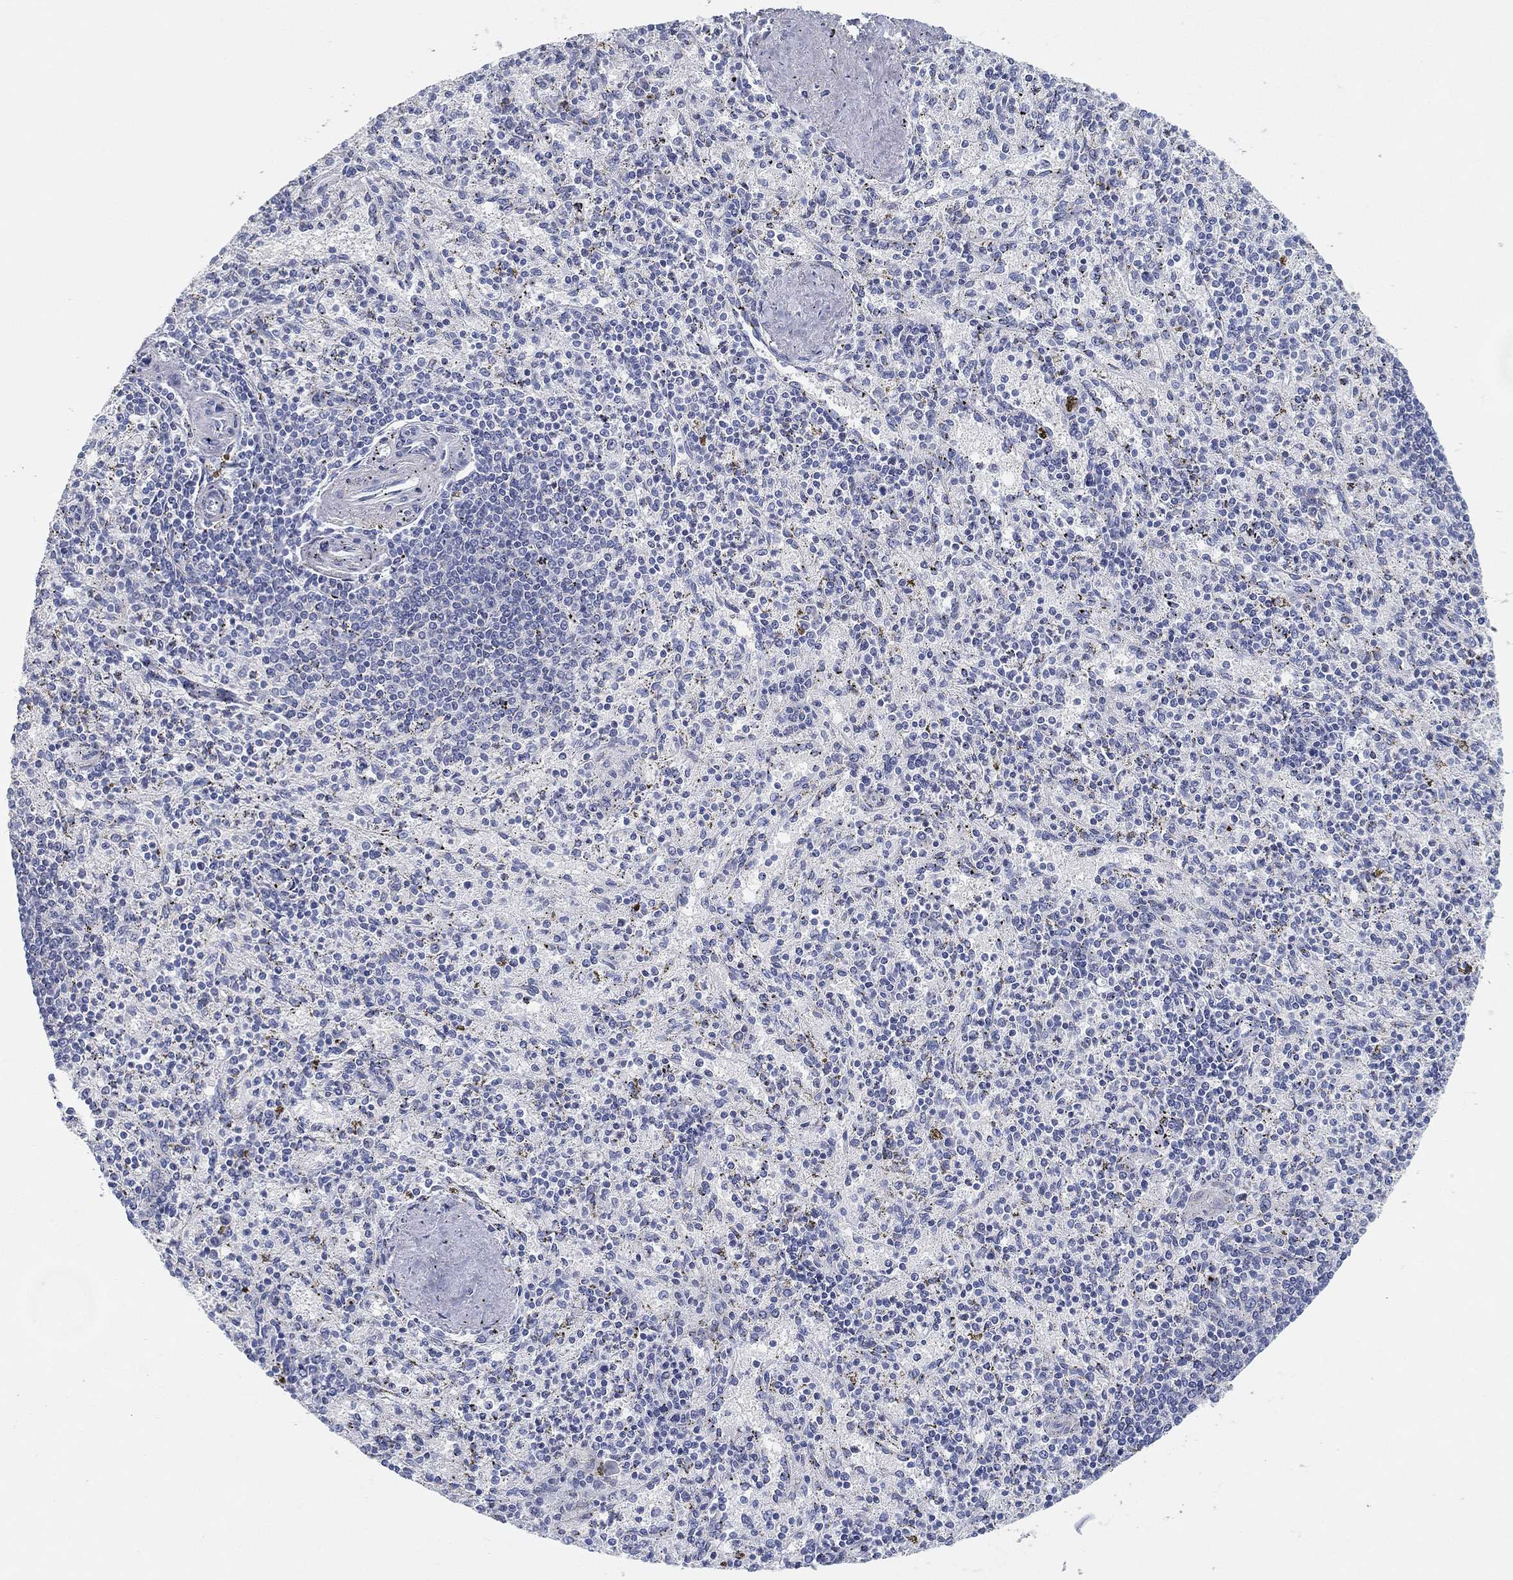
{"staining": {"intensity": "negative", "quantity": "none", "location": "none"}, "tissue": "spleen", "cell_type": "Cells in red pulp", "image_type": "normal", "snomed": [{"axis": "morphology", "description": "Normal tissue, NOS"}, {"axis": "topography", "description": "Spleen"}], "caption": "DAB (3,3'-diaminobenzidine) immunohistochemical staining of normal spleen exhibits no significant staining in cells in red pulp.", "gene": "GPR61", "patient": {"sex": "female", "age": 37}}